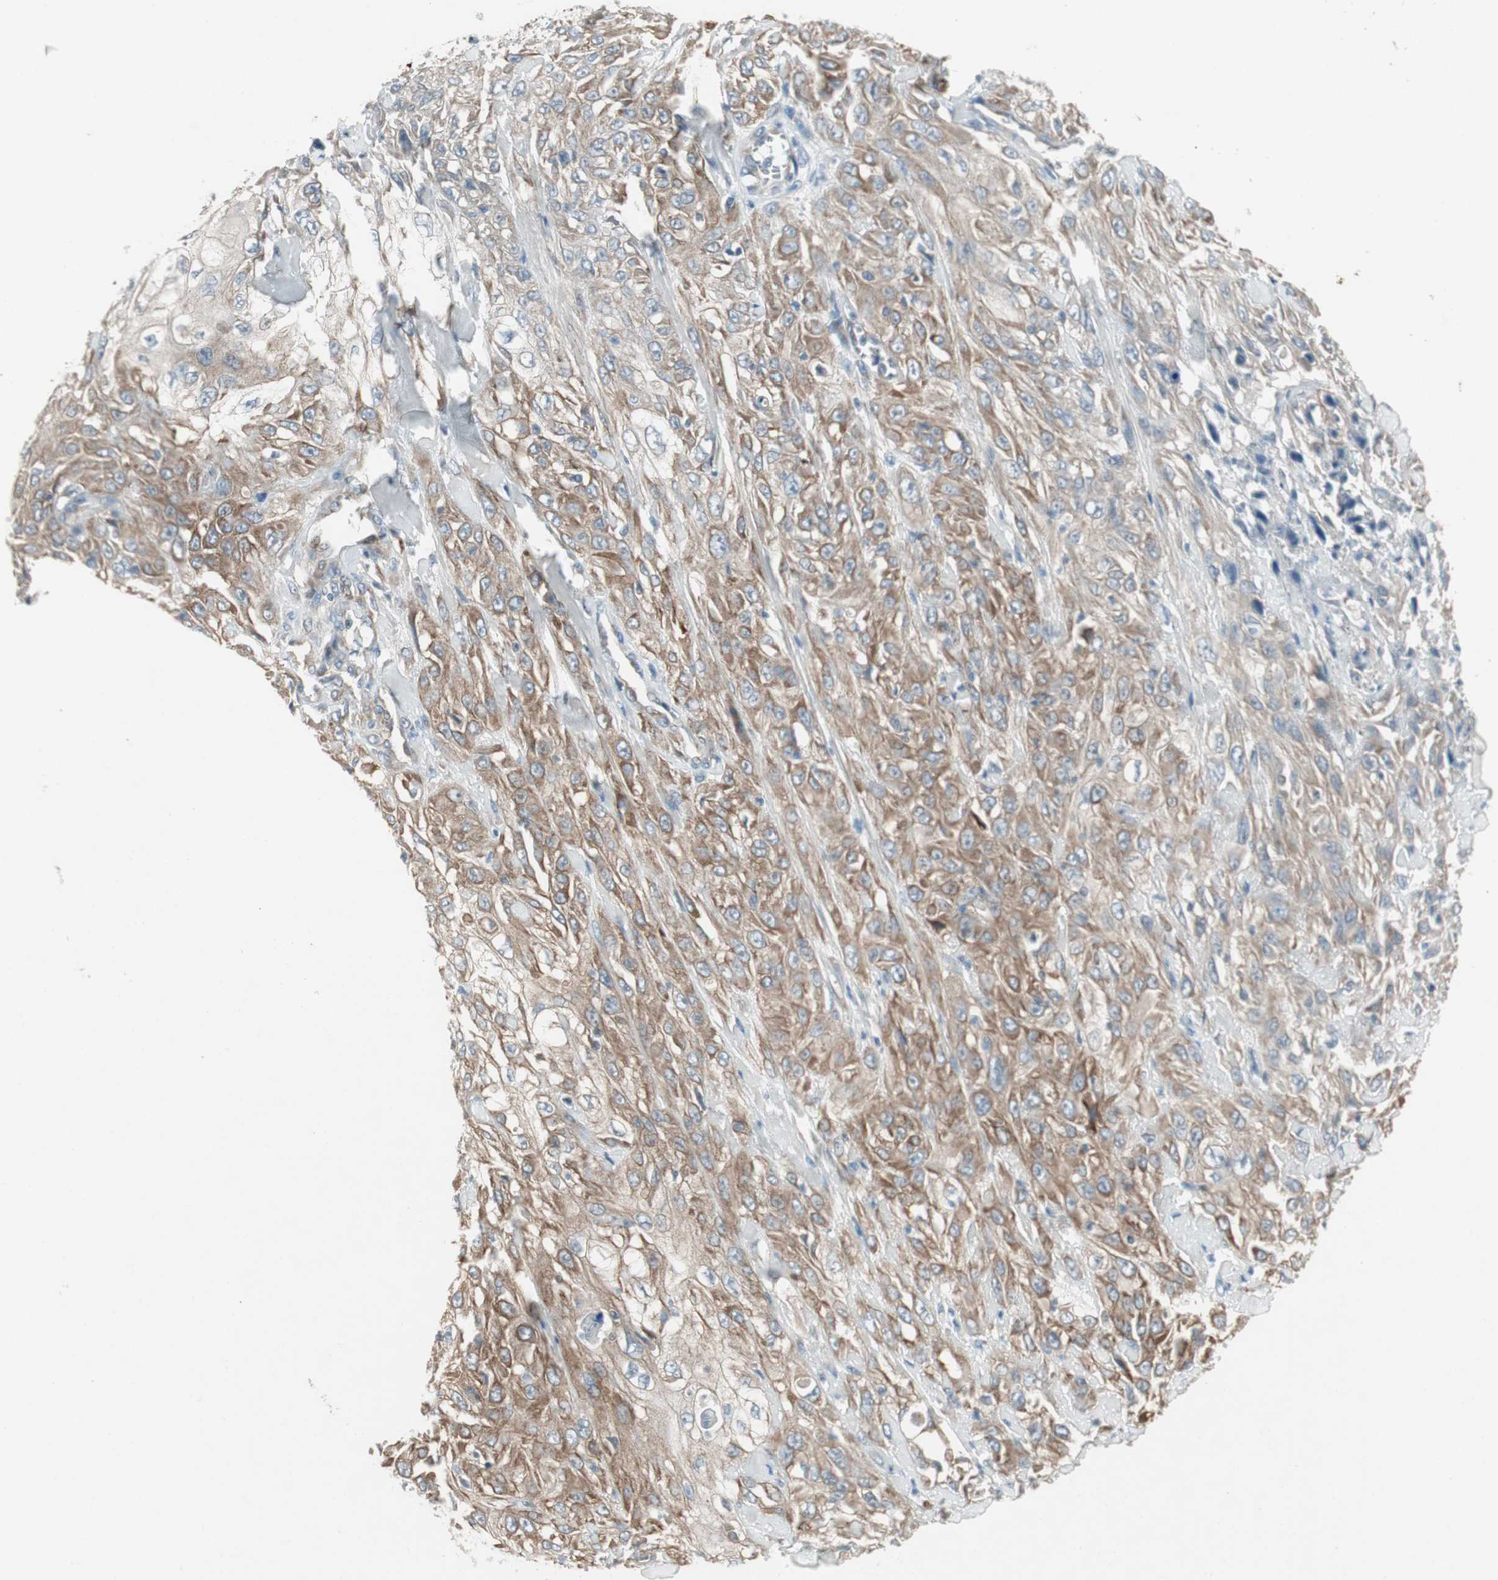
{"staining": {"intensity": "moderate", "quantity": ">75%", "location": "cytoplasmic/membranous"}, "tissue": "skin cancer", "cell_type": "Tumor cells", "image_type": "cancer", "snomed": [{"axis": "morphology", "description": "Squamous cell carcinoma, NOS"}, {"axis": "morphology", "description": "Squamous cell carcinoma, metastatic, NOS"}, {"axis": "topography", "description": "Skin"}, {"axis": "topography", "description": "Lymph node"}], "caption": "Squamous cell carcinoma (skin) stained with DAB immunohistochemistry (IHC) reveals medium levels of moderate cytoplasmic/membranous positivity in about >75% of tumor cells. Immunohistochemistry stains the protein of interest in brown and the nuclei are stained blue.", "gene": "PANK2", "patient": {"sex": "male", "age": 75}}